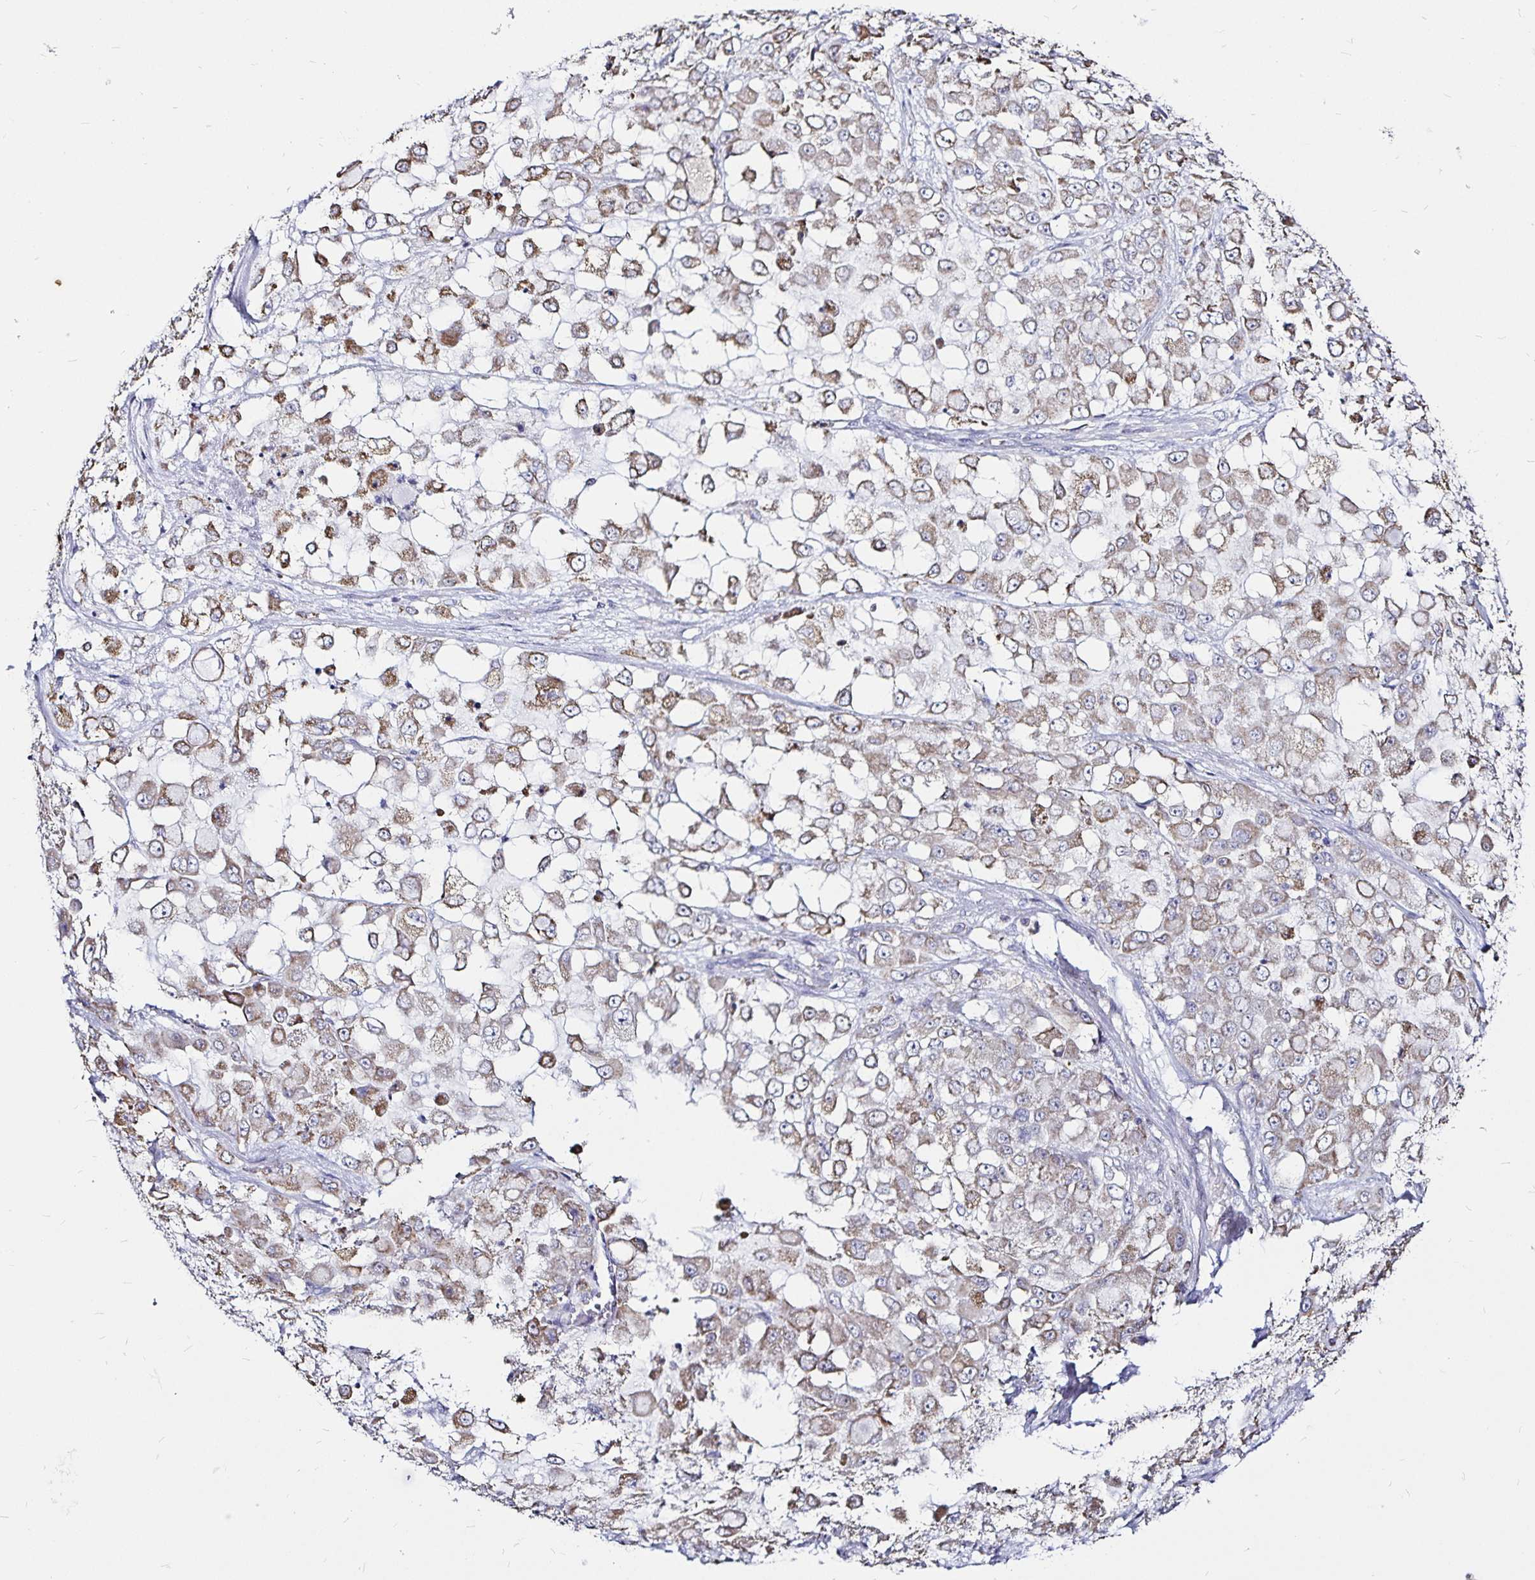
{"staining": {"intensity": "weak", "quantity": ">75%", "location": "cytoplasmic/membranous"}, "tissue": "stomach cancer", "cell_type": "Tumor cells", "image_type": "cancer", "snomed": [{"axis": "morphology", "description": "Adenocarcinoma, NOS"}, {"axis": "topography", "description": "Stomach"}], "caption": "This photomicrograph displays stomach adenocarcinoma stained with IHC to label a protein in brown. The cytoplasmic/membranous of tumor cells show weak positivity for the protein. Nuclei are counter-stained blue.", "gene": "PGAM2", "patient": {"sex": "female", "age": 76}}